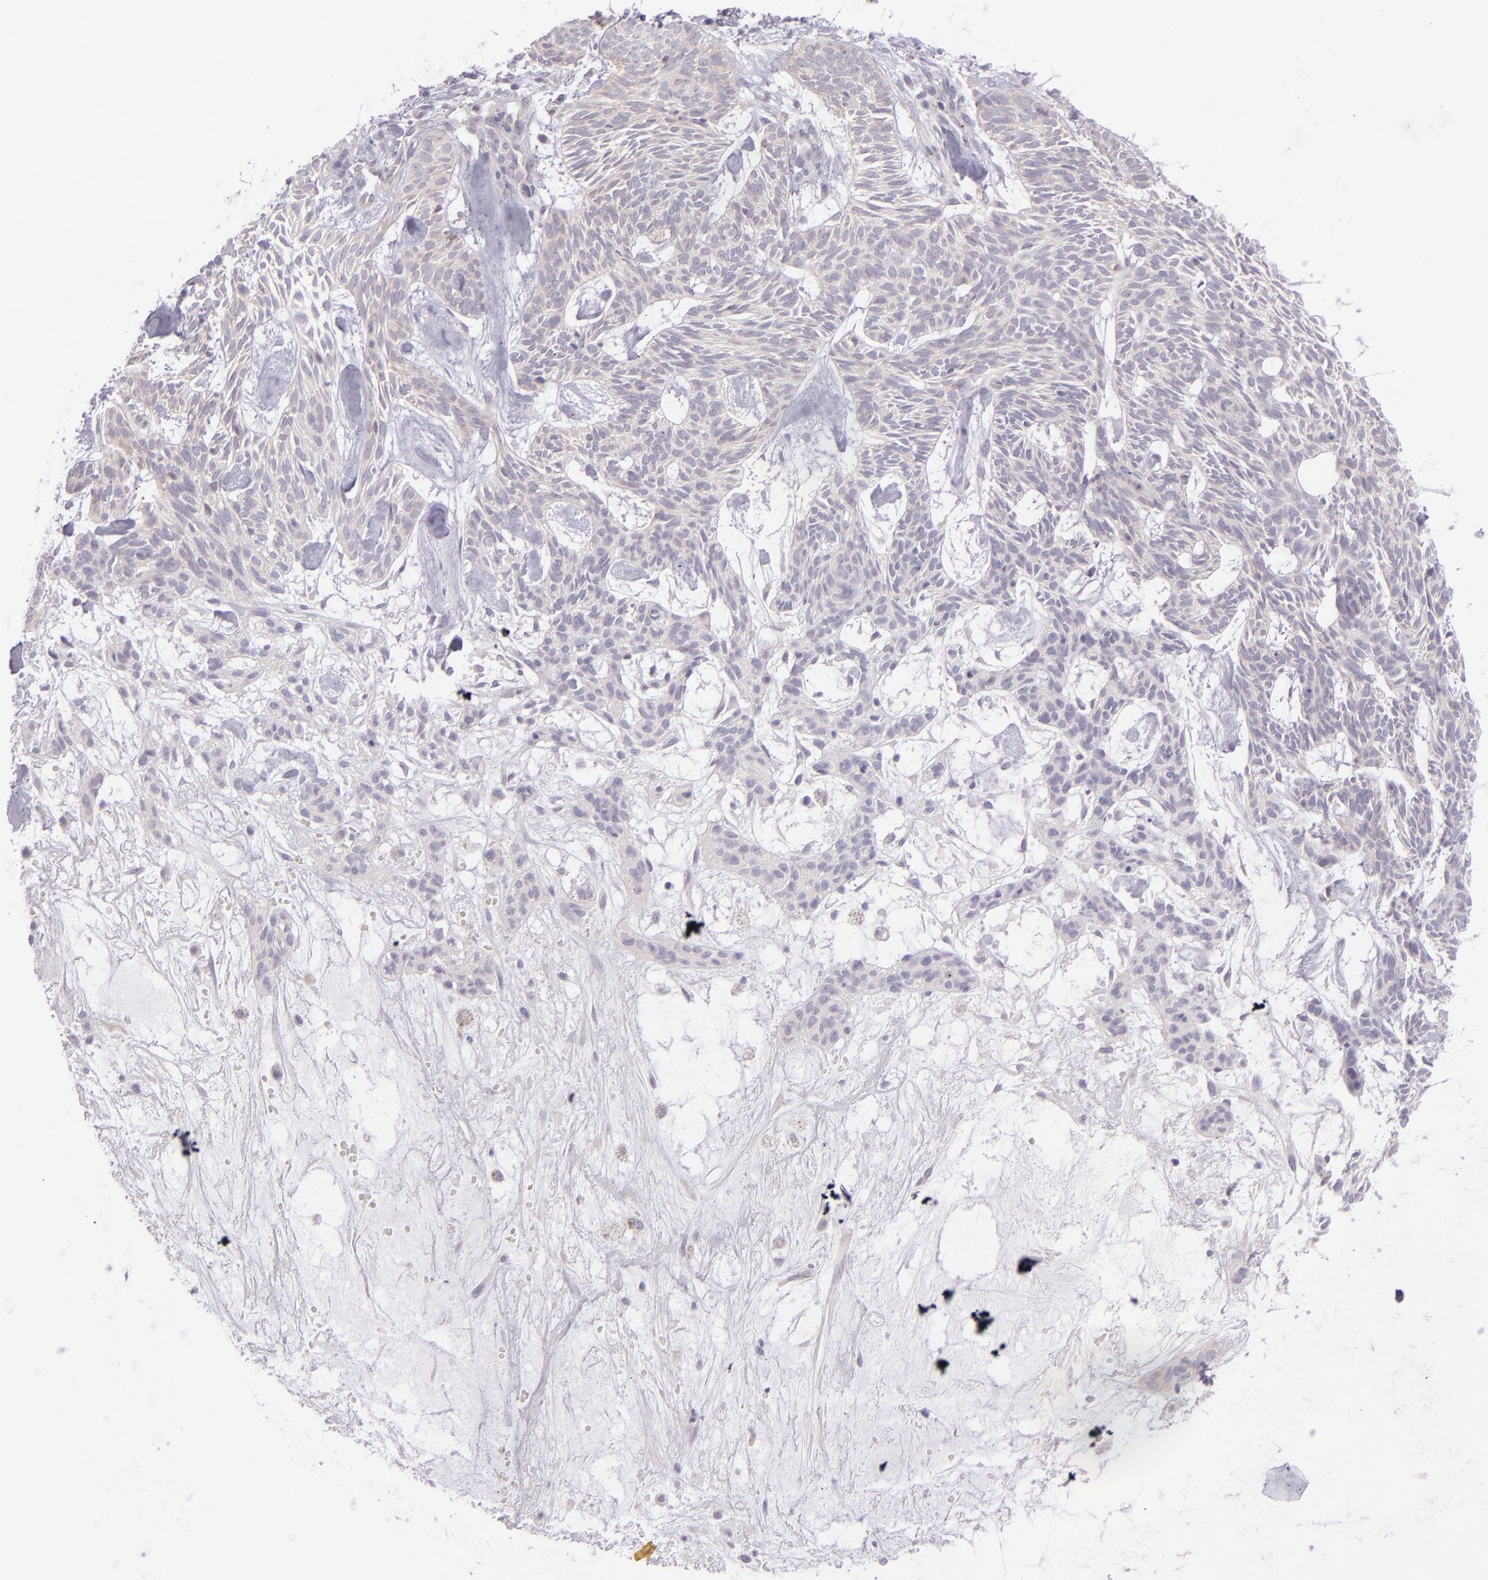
{"staining": {"intensity": "negative", "quantity": "none", "location": "none"}, "tissue": "skin cancer", "cell_type": "Tumor cells", "image_type": "cancer", "snomed": [{"axis": "morphology", "description": "Basal cell carcinoma"}, {"axis": "topography", "description": "Skin"}], "caption": "The micrograph displays no significant positivity in tumor cells of skin cancer (basal cell carcinoma).", "gene": "ZC3H7B", "patient": {"sex": "male", "age": 75}}